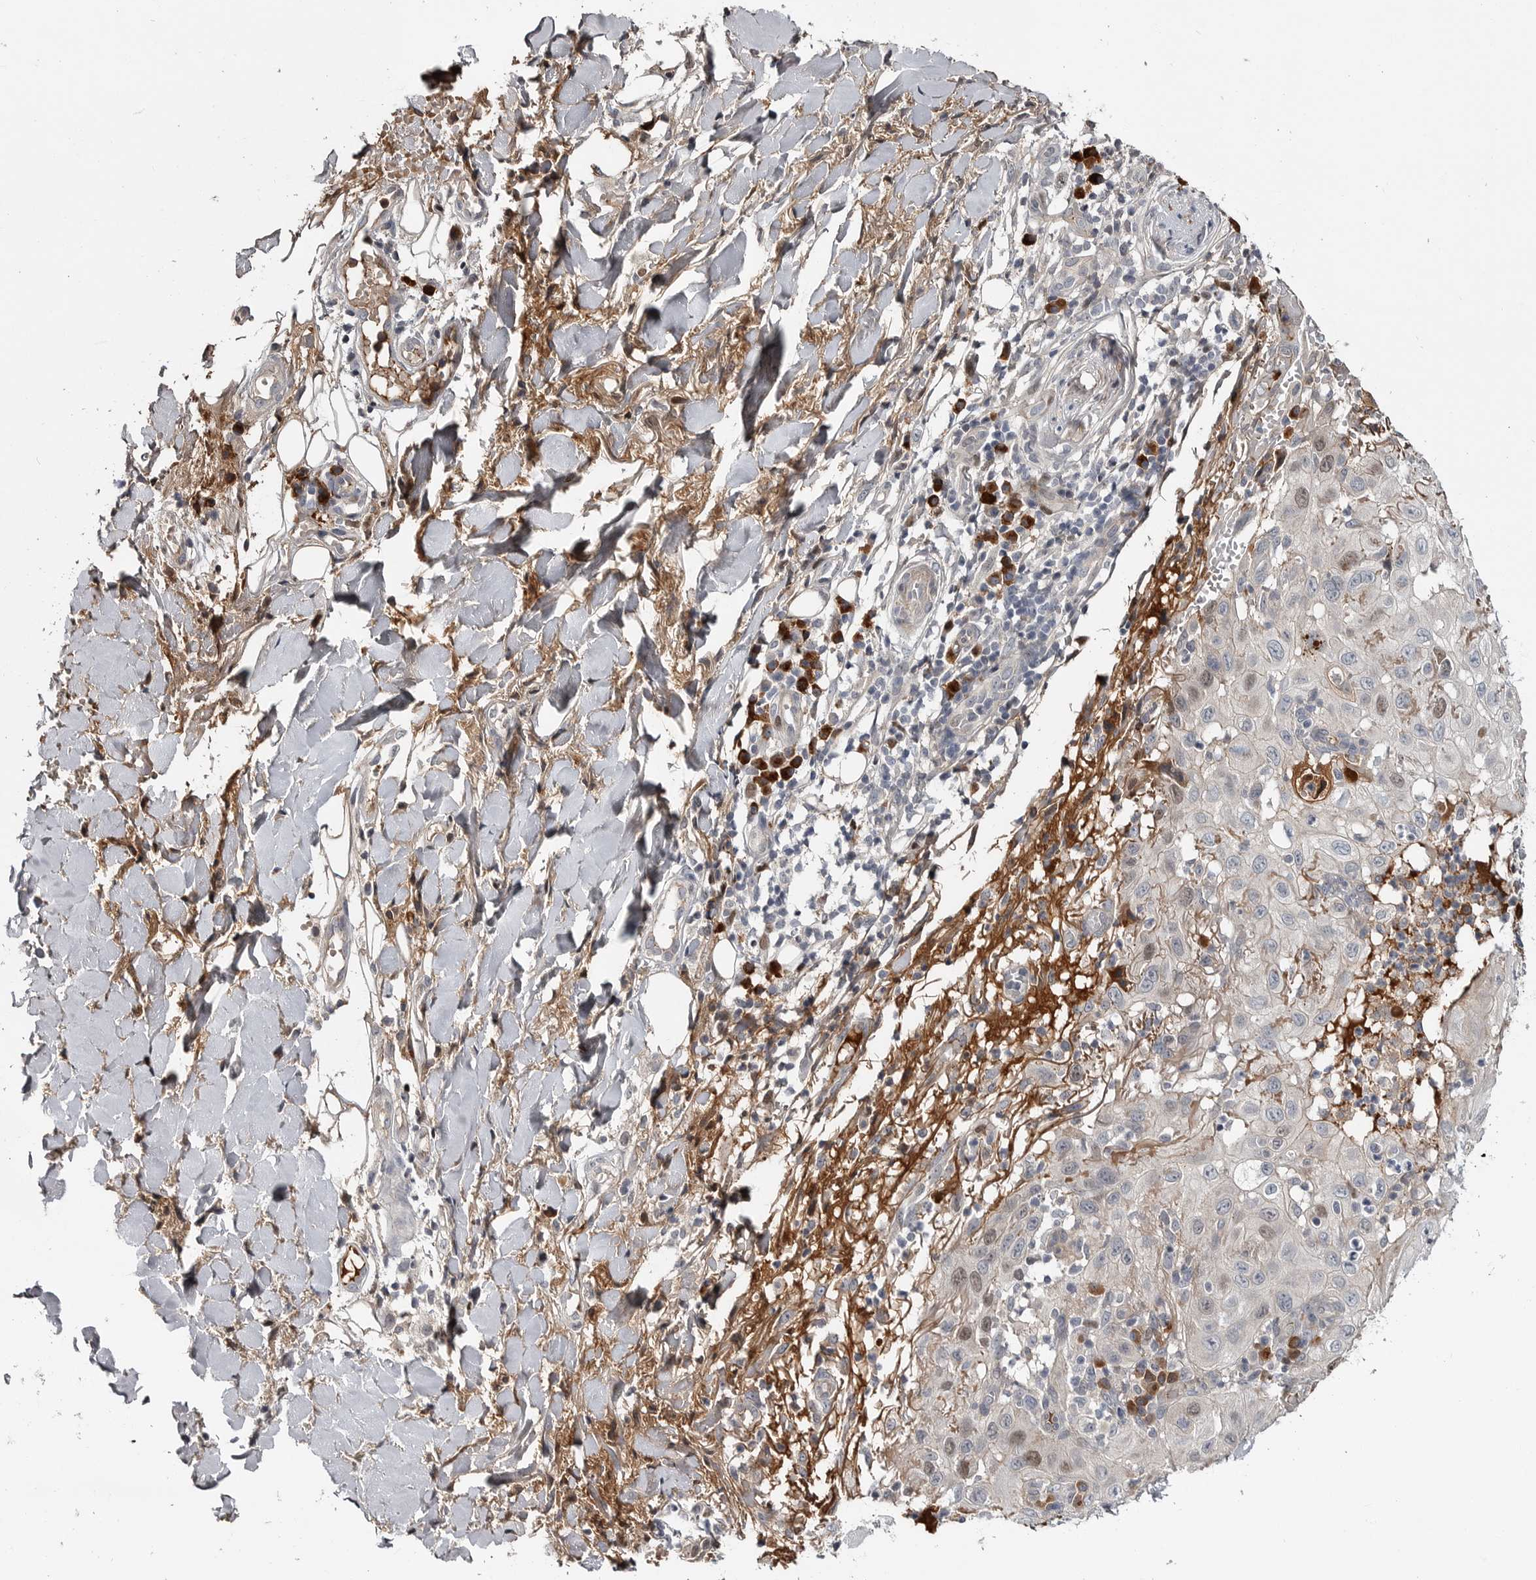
{"staining": {"intensity": "weak", "quantity": "<25%", "location": "nuclear"}, "tissue": "skin cancer", "cell_type": "Tumor cells", "image_type": "cancer", "snomed": [{"axis": "morphology", "description": "Normal tissue, NOS"}, {"axis": "morphology", "description": "Squamous cell carcinoma, NOS"}, {"axis": "topography", "description": "Skin"}], "caption": "Immunohistochemical staining of skin cancer (squamous cell carcinoma) displays no significant positivity in tumor cells.", "gene": "ZNF277", "patient": {"sex": "female", "age": 96}}